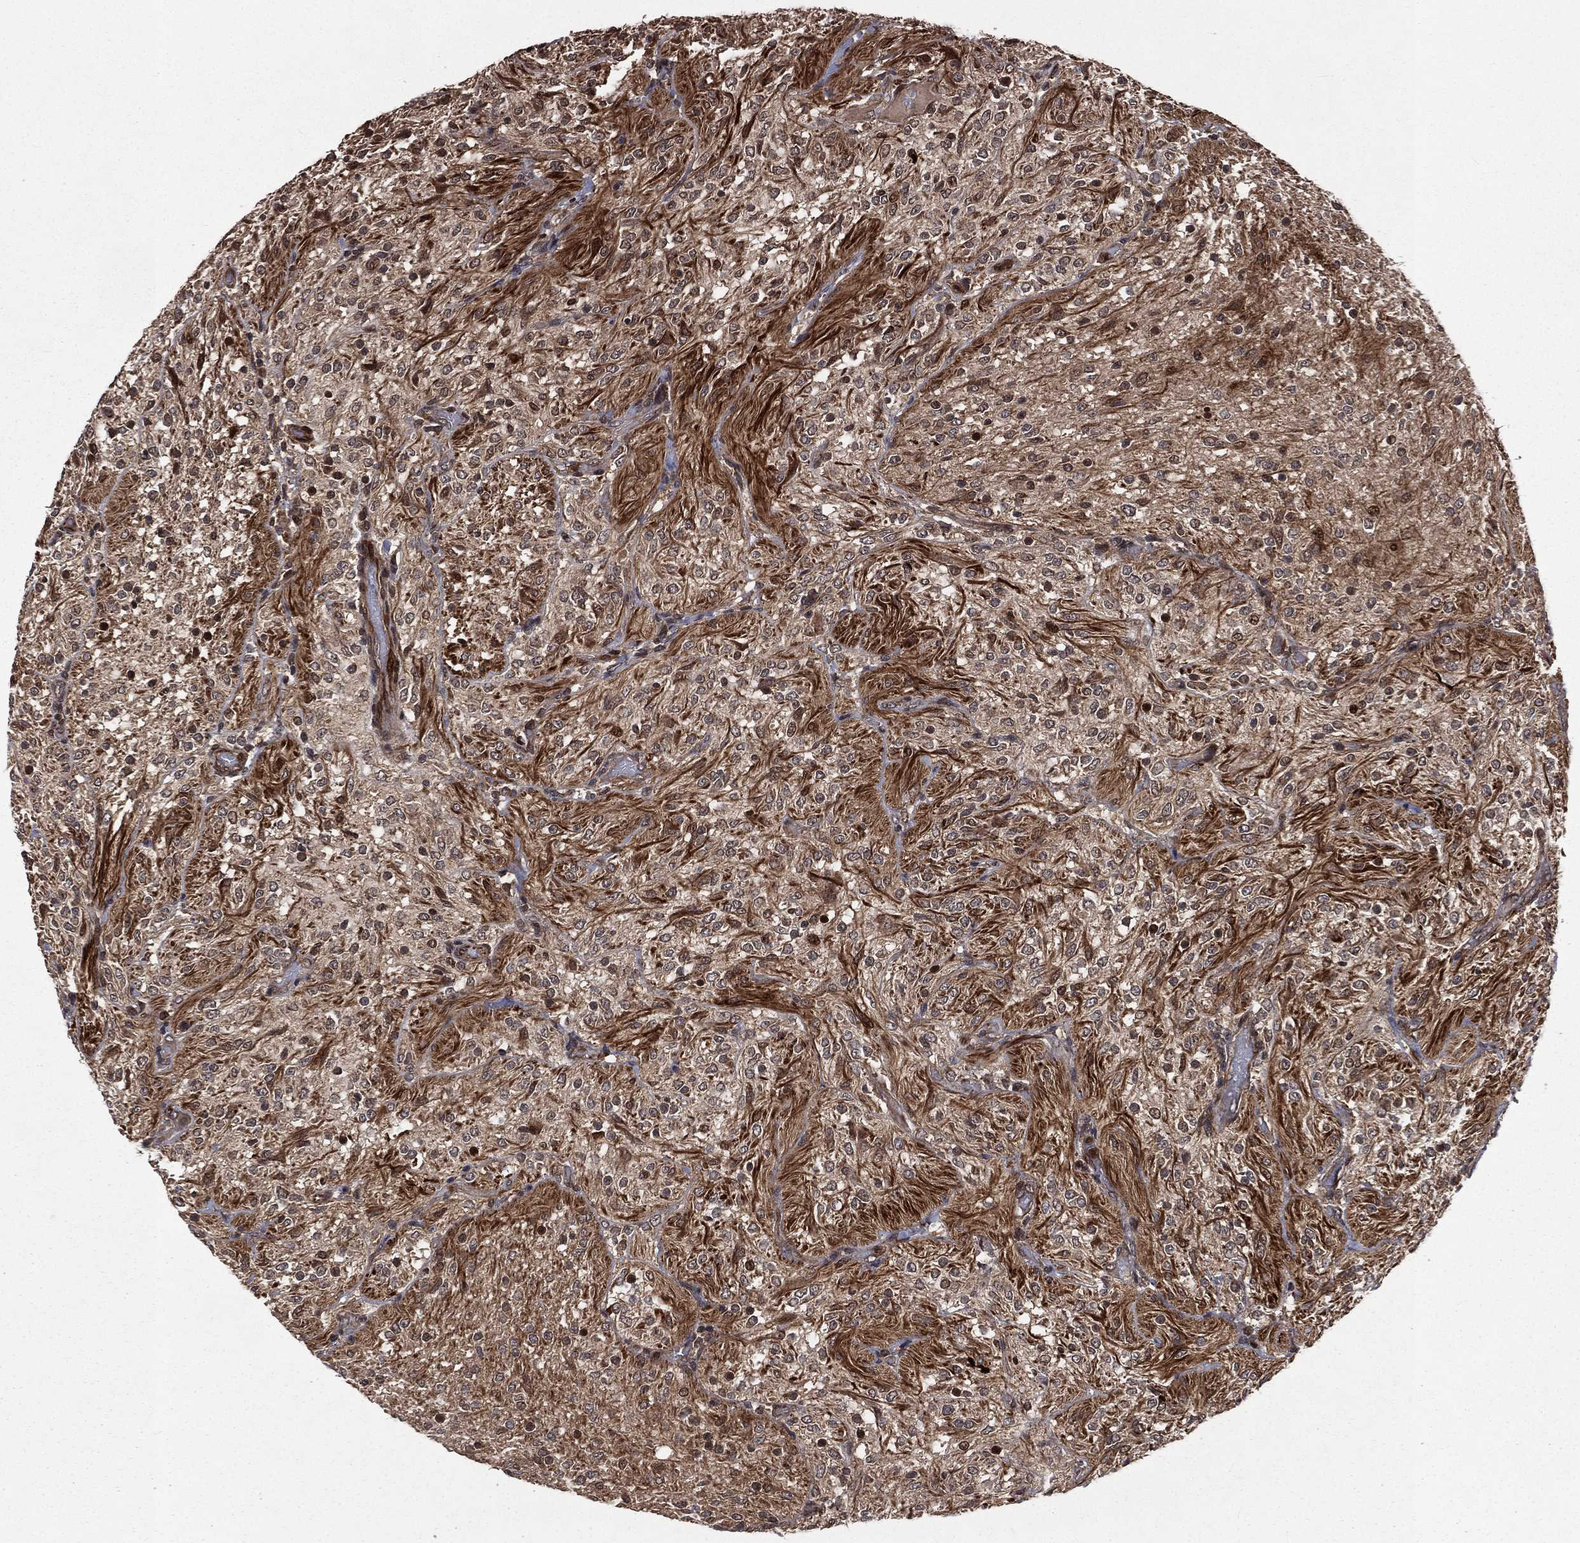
{"staining": {"intensity": "moderate", "quantity": ">75%", "location": "cytoplasmic/membranous"}, "tissue": "glioma", "cell_type": "Tumor cells", "image_type": "cancer", "snomed": [{"axis": "morphology", "description": "Glioma, malignant, Low grade"}, {"axis": "topography", "description": "Brain"}], "caption": "IHC image of glioma stained for a protein (brown), which reveals medium levels of moderate cytoplasmic/membranous positivity in approximately >75% of tumor cells.", "gene": "LENG8", "patient": {"sex": "male", "age": 3}}